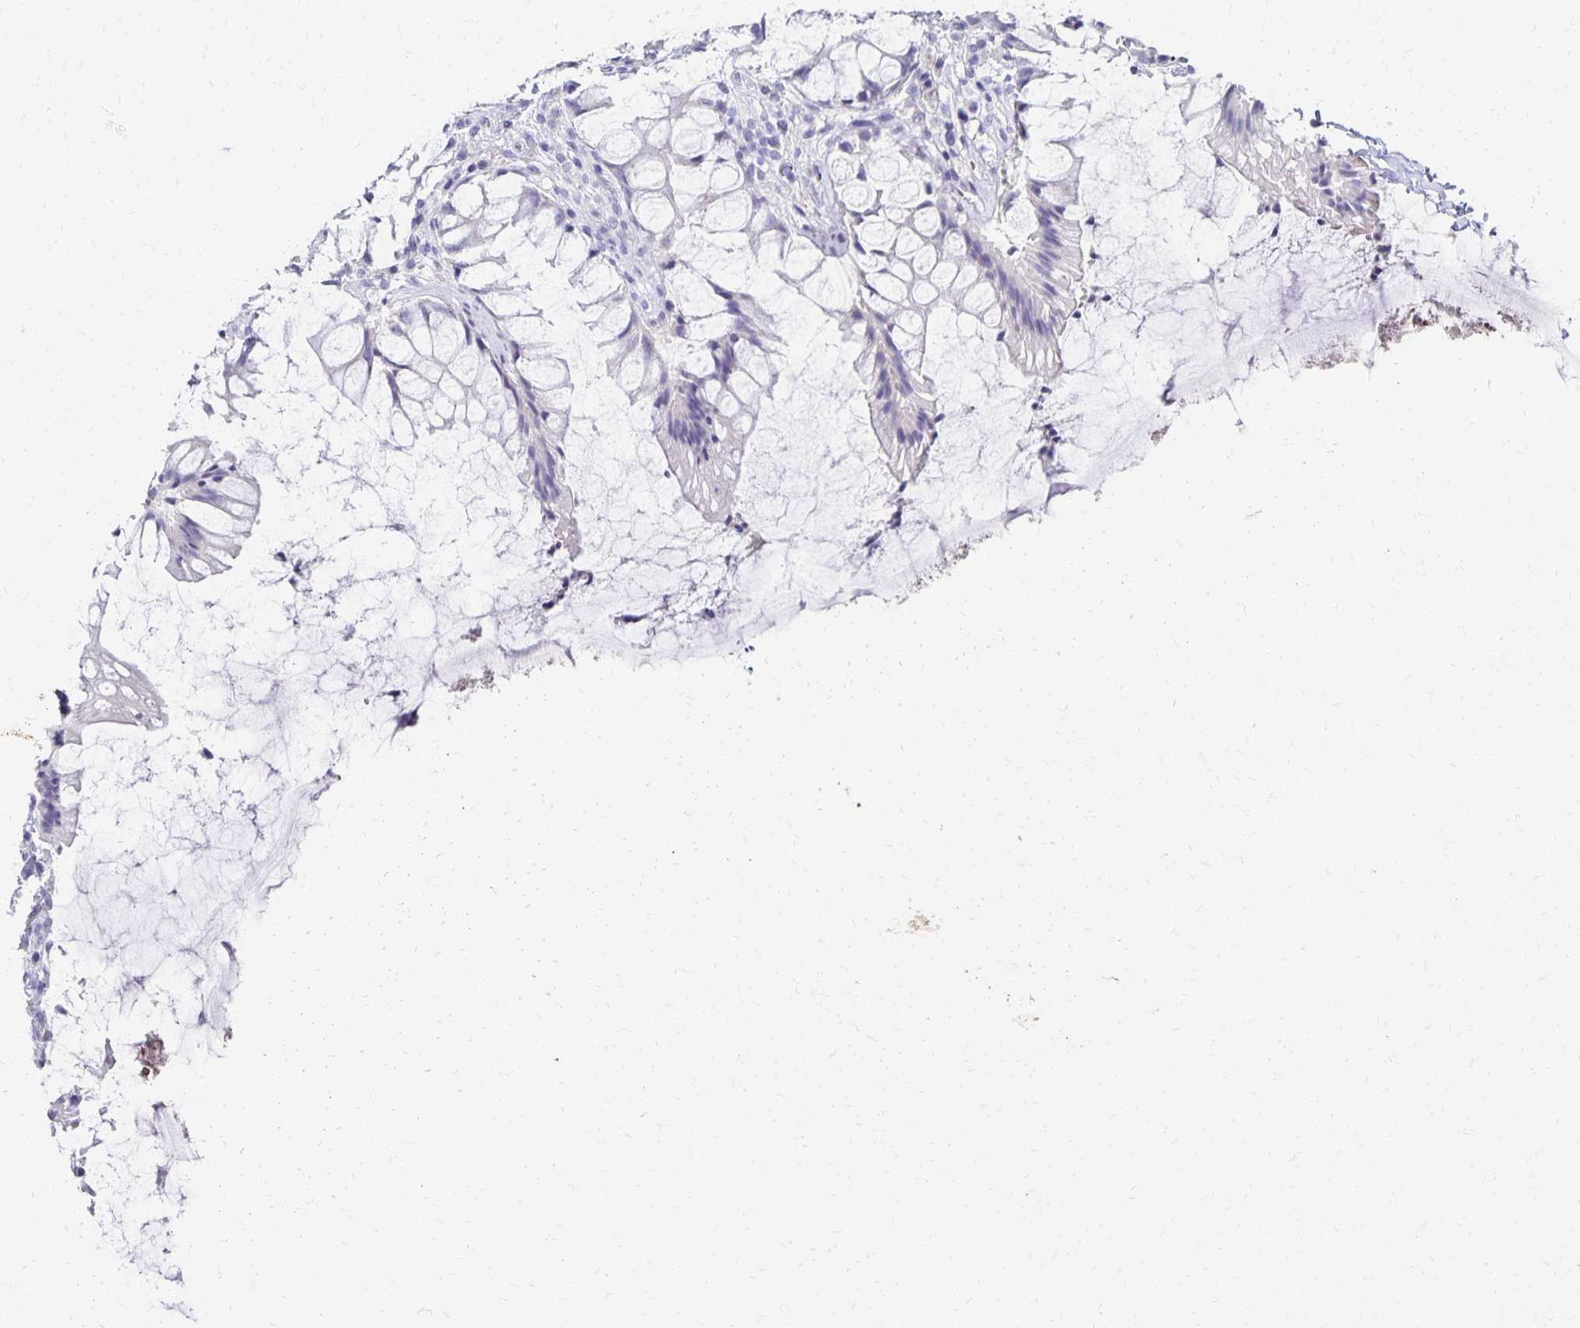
{"staining": {"intensity": "negative", "quantity": "none", "location": "none"}, "tissue": "rectum", "cell_type": "Glandular cells", "image_type": "normal", "snomed": [{"axis": "morphology", "description": "Normal tissue, NOS"}, {"axis": "topography", "description": "Rectum"}], "caption": "Histopathology image shows no protein expression in glandular cells of unremarkable rectum. The staining was performed using DAB to visualize the protein expression in brown, while the nuclei were stained in blue with hematoxylin (Magnification: 20x).", "gene": "DYNLT4", "patient": {"sex": "female", "age": 58}}